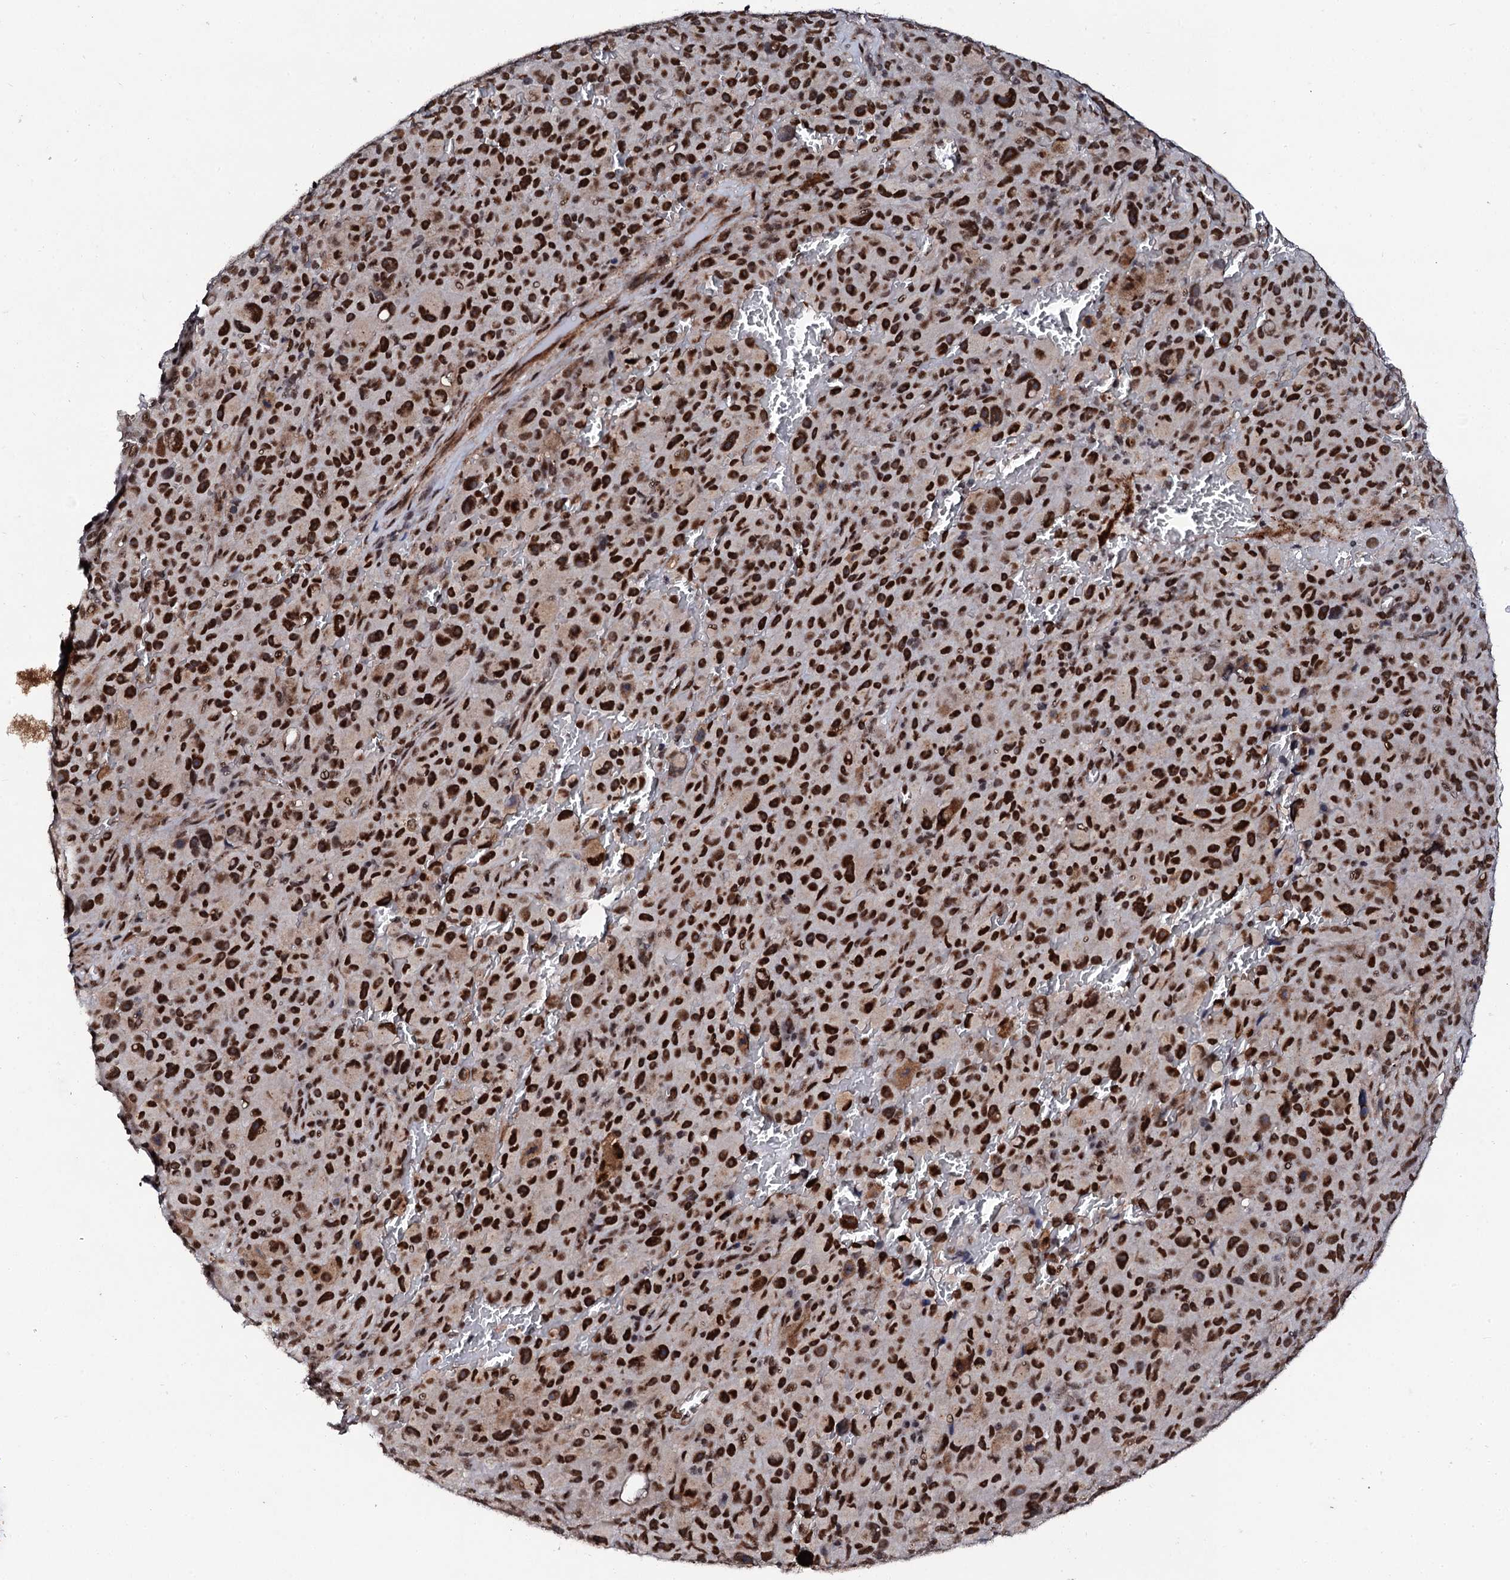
{"staining": {"intensity": "strong", "quantity": ">75%", "location": "nuclear"}, "tissue": "melanoma", "cell_type": "Tumor cells", "image_type": "cancer", "snomed": [{"axis": "morphology", "description": "Malignant melanoma, NOS"}, {"axis": "topography", "description": "Skin"}], "caption": "Immunohistochemical staining of human melanoma demonstrates high levels of strong nuclear protein staining in approximately >75% of tumor cells.", "gene": "CSTF3", "patient": {"sex": "female", "age": 82}}